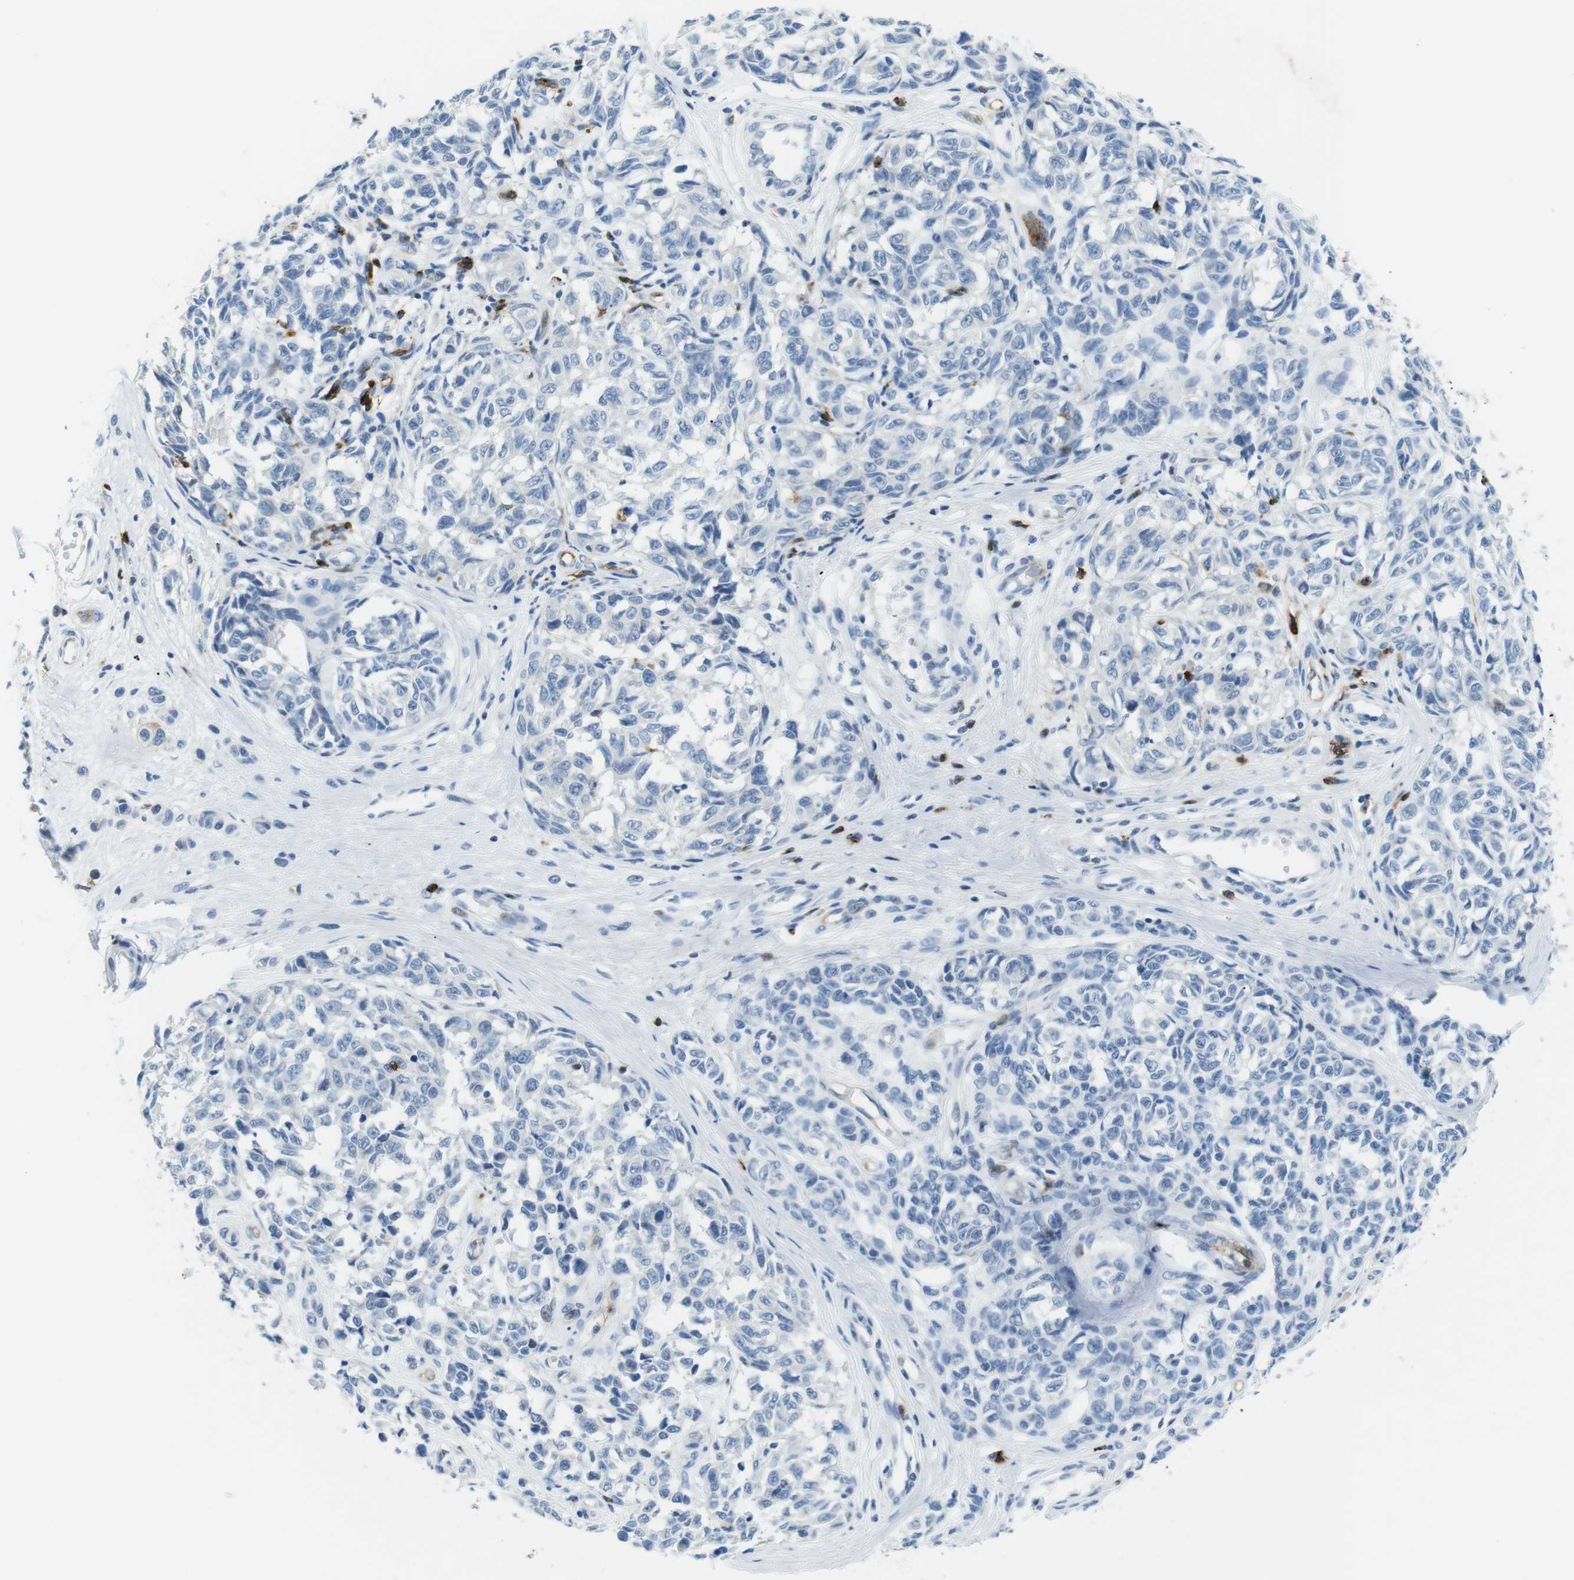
{"staining": {"intensity": "negative", "quantity": "none", "location": "none"}, "tissue": "melanoma", "cell_type": "Tumor cells", "image_type": "cancer", "snomed": [{"axis": "morphology", "description": "Malignant melanoma, NOS"}, {"axis": "topography", "description": "Skin"}], "caption": "DAB immunohistochemical staining of melanoma demonstrates no significant staining in tumor cells.", "gene": "TNFRSF4", "patient": {"sex": "female", "age": 64}}